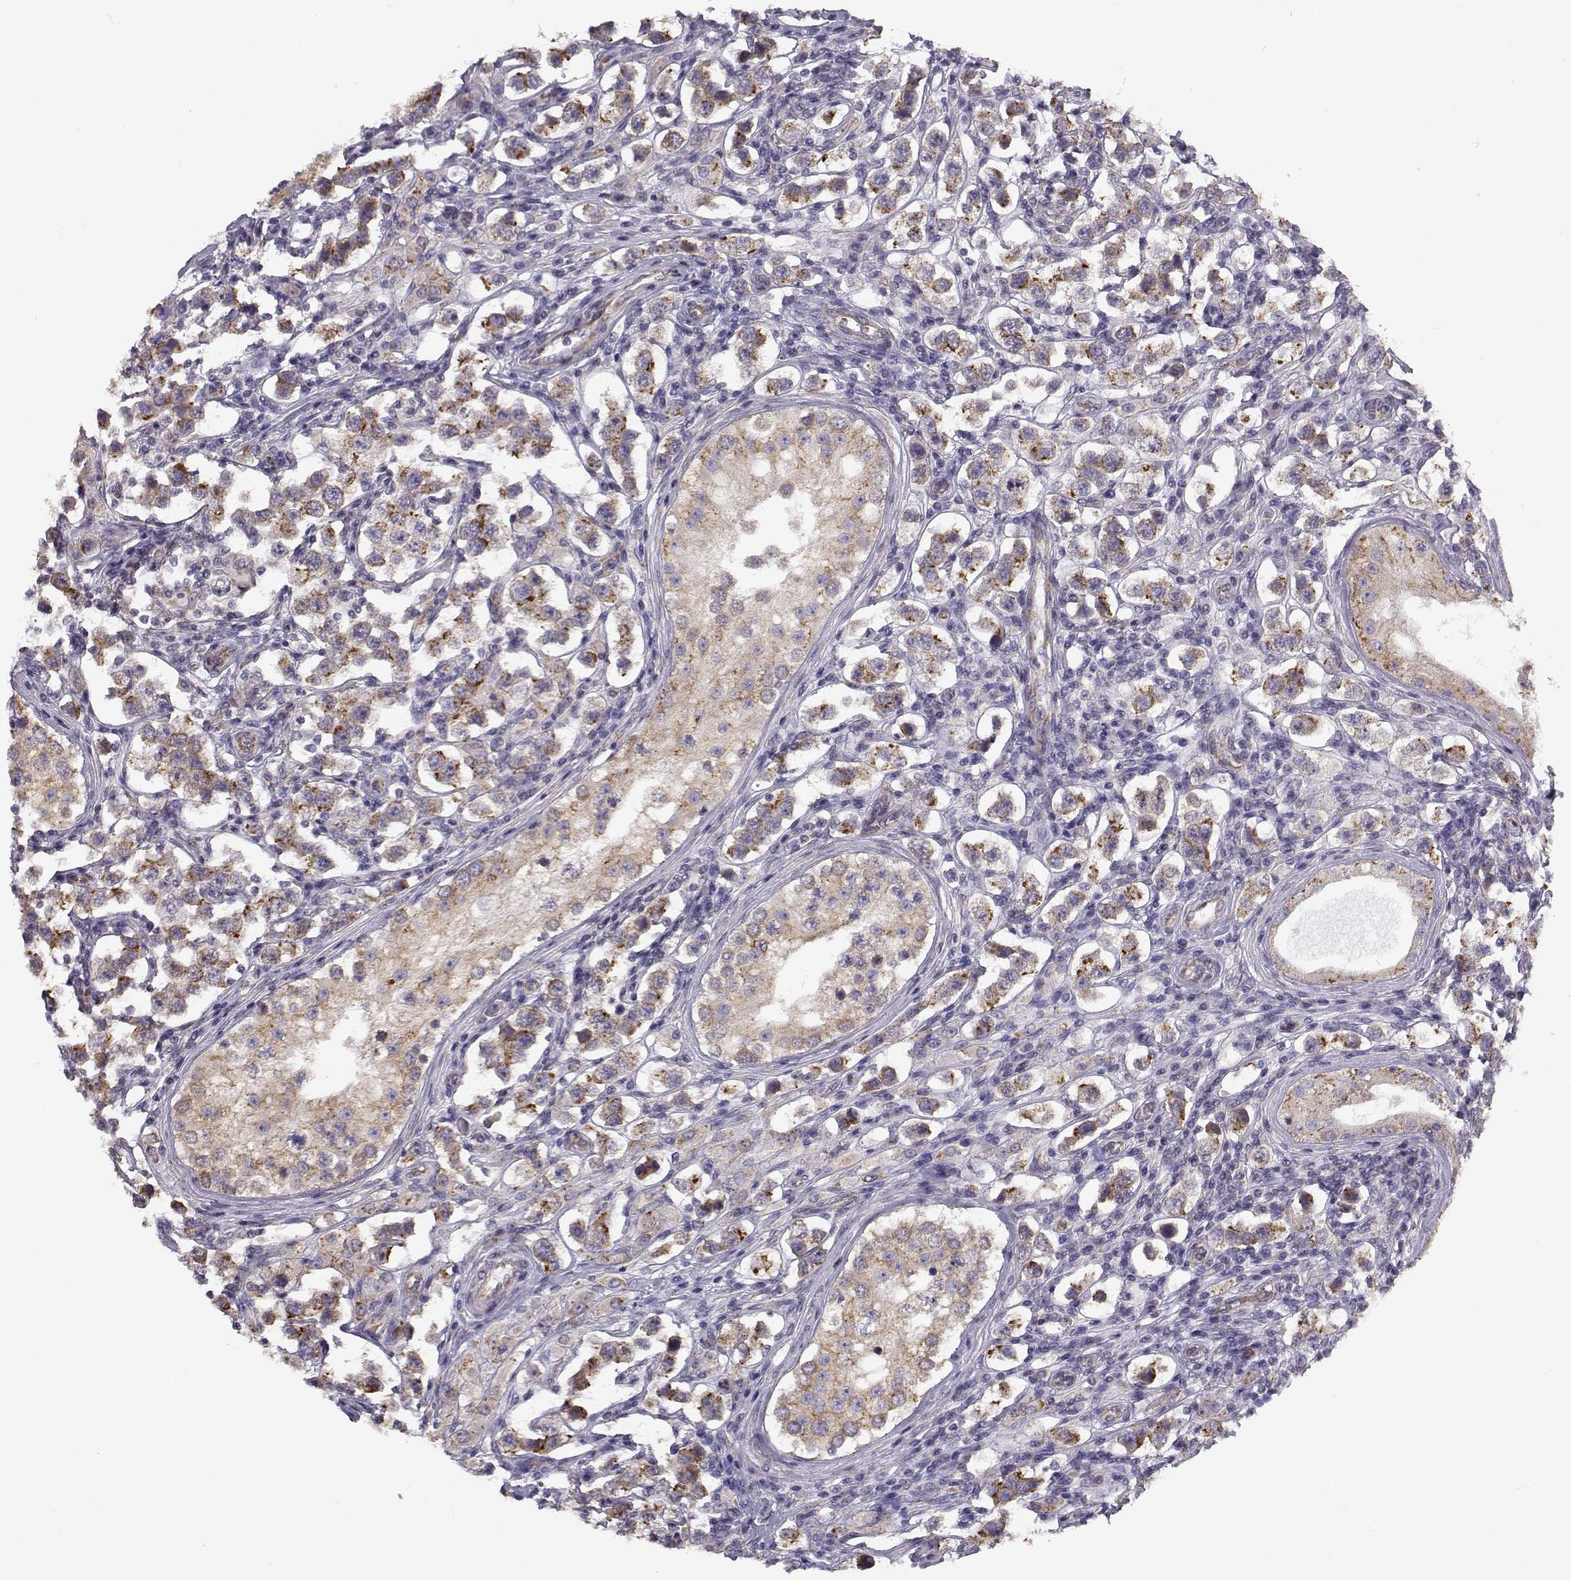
{"staining": {"intensity": "moderate", "quantity": ">75%", "location": "cytoplasmic/membranous"}, "tissue": "testis cancer", "cell_type": "Tumor cells", "image_type": "cancer", "snomed": [{"axis": "morphology", "description": "Seminoma, NOS"}, {"axis": "topography", "description": "Testis"}], "caption": "A photomicrograph of human seminoma (testis) stained for a protein shows moderate cytoplasmic/membranous brown staining in tumor cells.", "gene": "BEND6", "patient": {"sex": "male", "age": 37}}